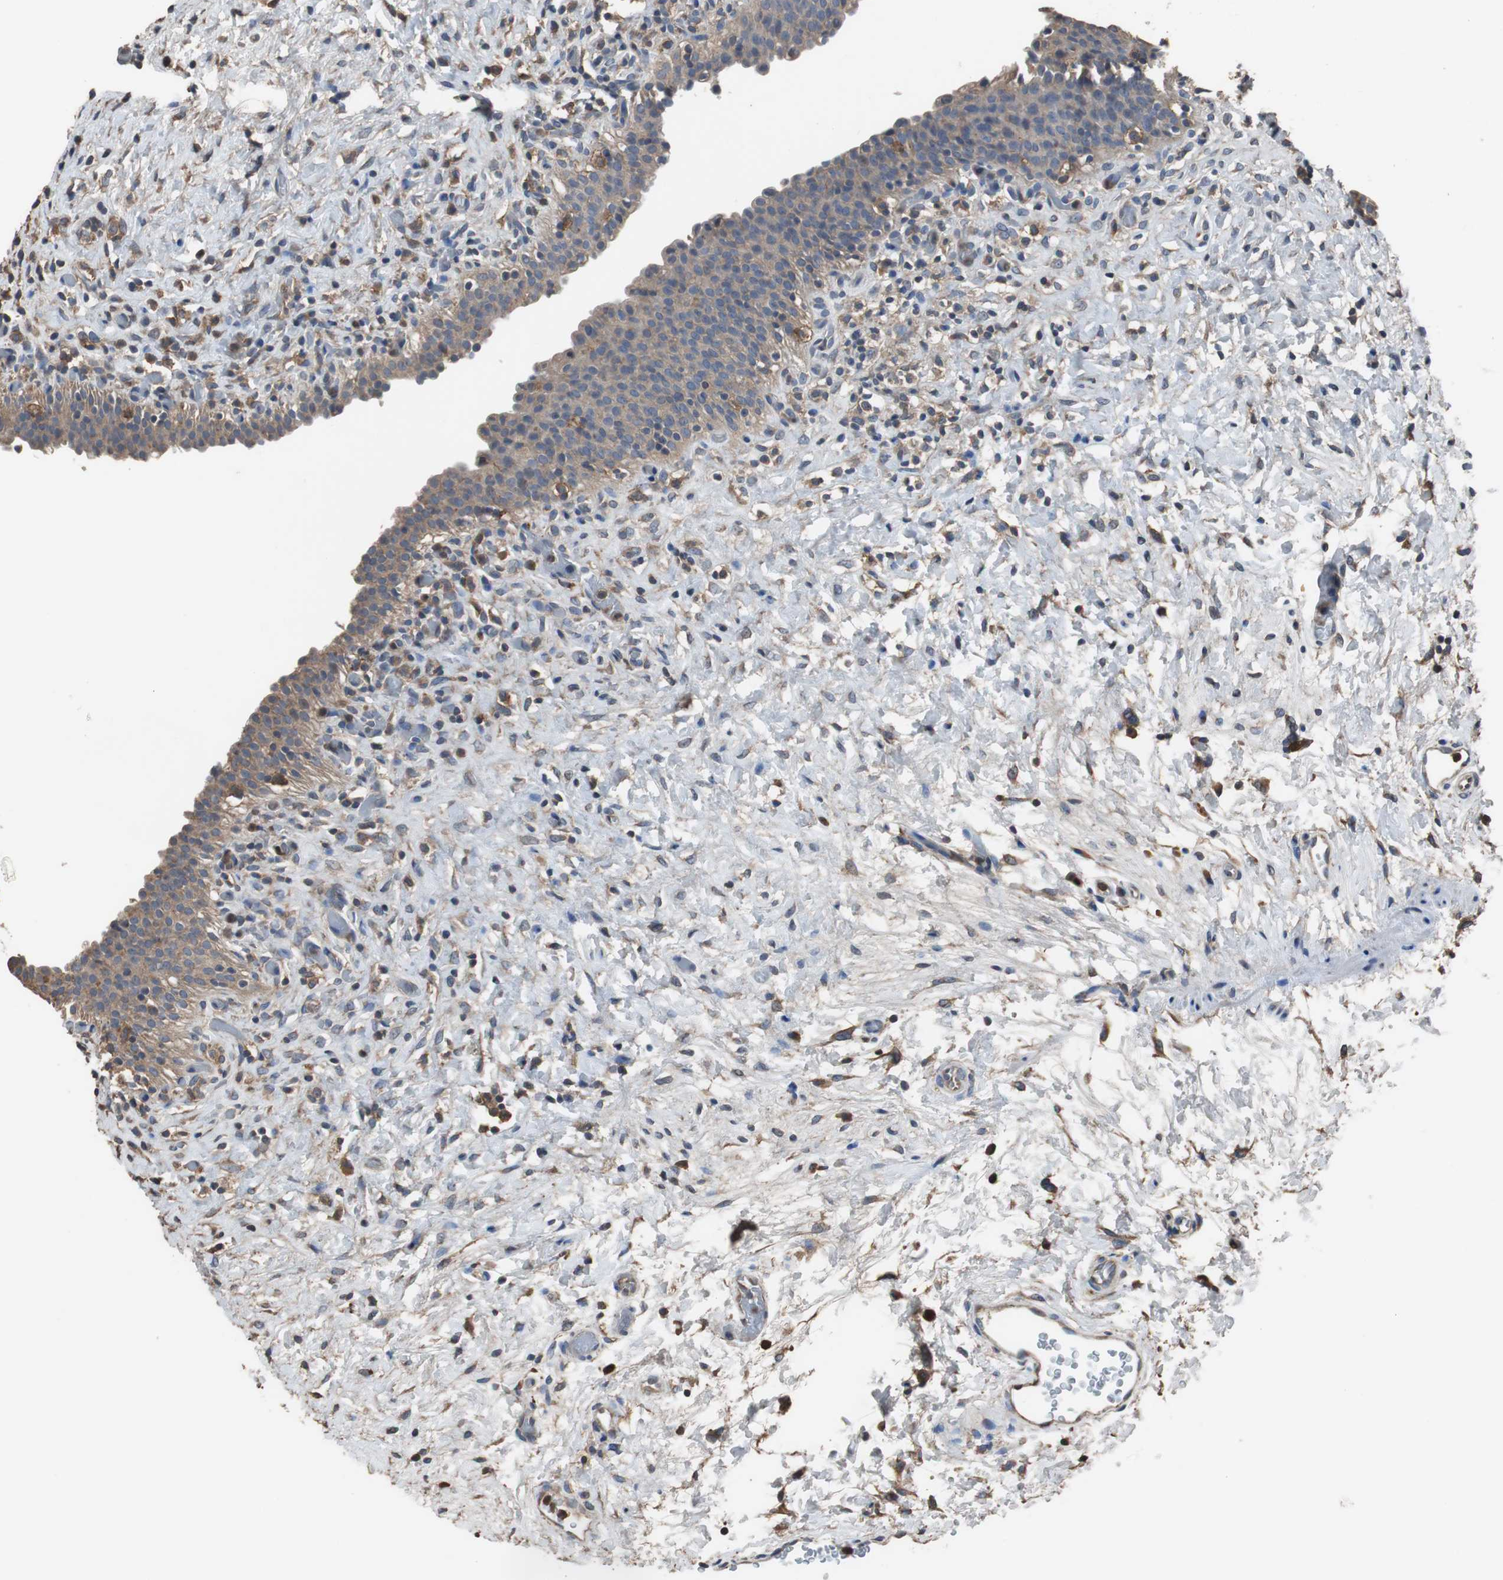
{"staining": {"intensity": "weak", "quantity": ">75%", "location": "cytoplasmic/membranous"}, "tissue": "urinary bladder", "cell_type": "Urothelial cells", "image_type": "normal", "snomed": [{"axis": "morphology", "description": "Normal tissue, NOS"}, {"axis": "topography", "description": "Urinary bladder"}], "caption": "Unremarkable urinary bladder exhibits weak cytoplasmic/membranous expression in about >75% of urothelial cells, visualized by immunohistochemistry. Immunohistochemistry stains the protein in brown and the nuclei are stained blue.", "gene": "SCIMP", "patient": {"sex": "male", "age": 51}}